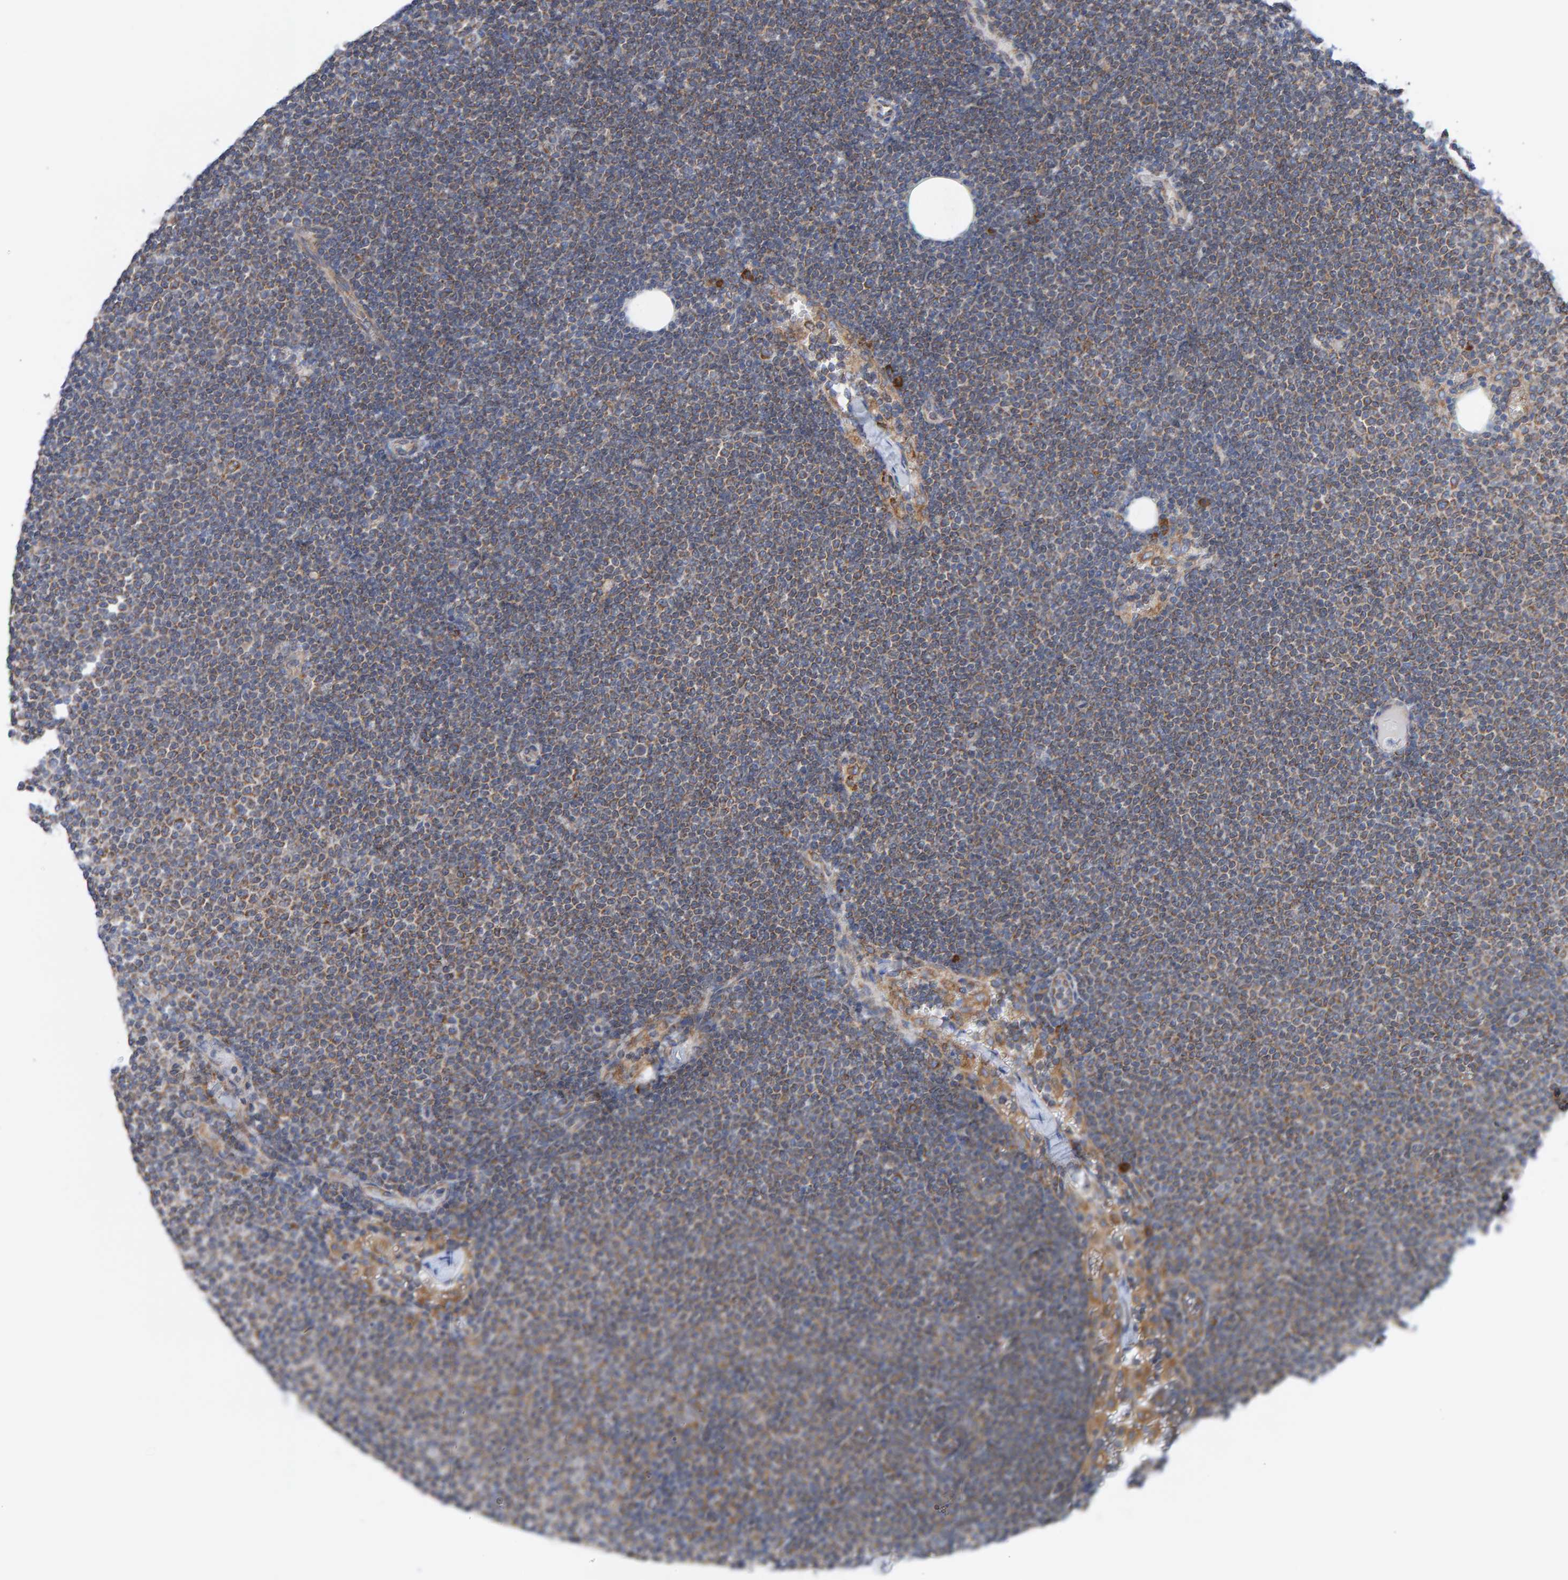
{"staining": {"intensity": "weak", "quantity": ">75%", "location": "cytoplasmic/membranous"}, "tissue": "lymphoma", "cell_type": "Tumor cells", "image_type": "cancer", "snomed": [{"axis": "morphology", "description": "Malignant lymphoma, non-Hodgkin's type, Low grade"}, {"axis": "topography", "description": "Lymph node"}], "caption": "Tumor cells display weak cytoplasmic/membranous expression in about >75% of cells in lymphoma.", "gene": "CDK5RAP3", "patient": {"sex": "female", "age": 53}}